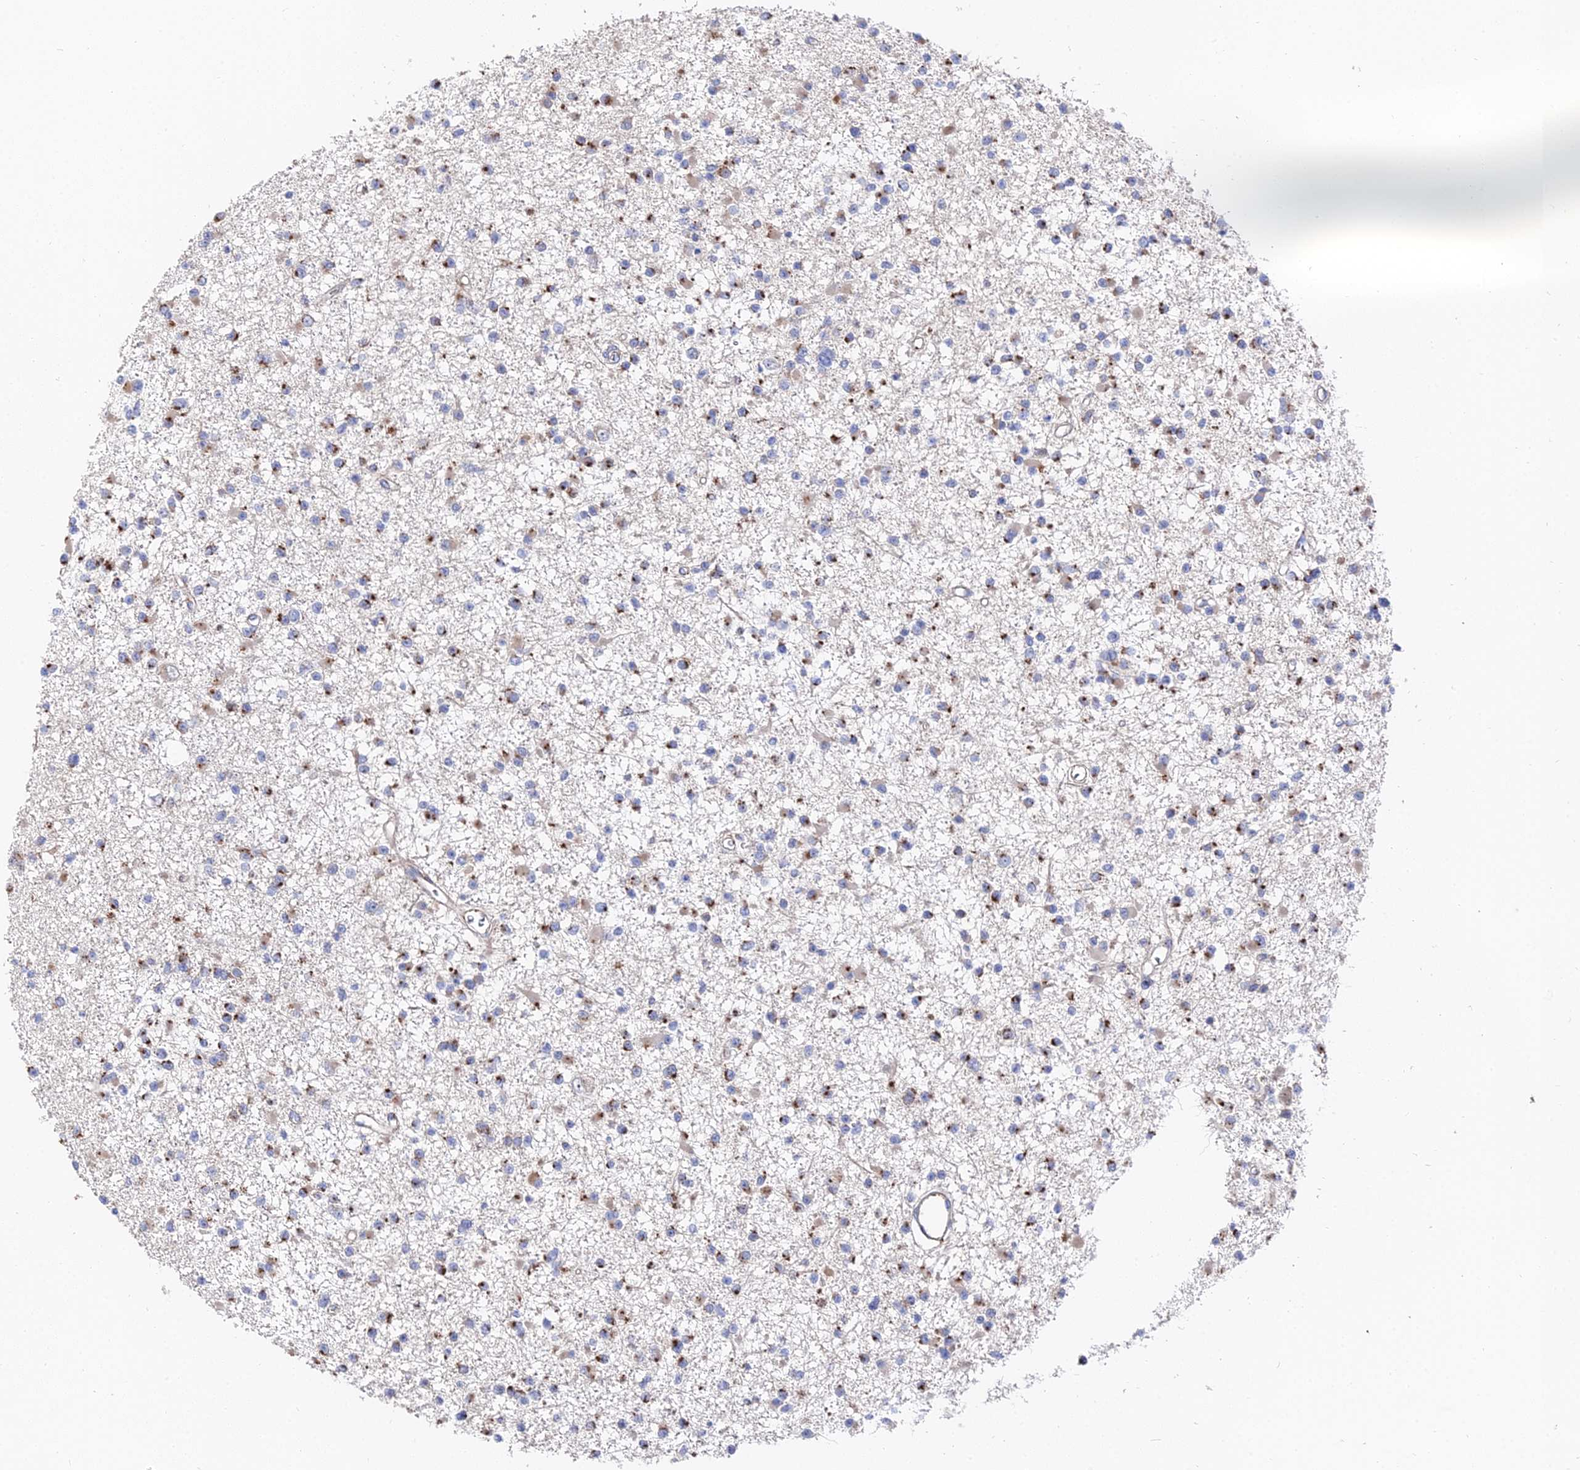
{"staining": {"intensity": "moderate", "quantity": "25%-75%", "location": "cytoplasmic/membranous"}, "tissue": "glioma", "cell_type": "Tumor cells", "image_type": "cancer", "snomed": [{"axis": "morphology", "description": "Glioma, malignant, Low grade"}, {"axis": "topography", "description": "Brain"}], "caption": "Brown immunohistochemical staining in glioma reveals moderate cytoplasmic/membranous positivity in about 25%-75% of tumor cells. Immunohistochemistry (ihc) stains the protein in brown and the nuclei are stained blue.", "gene": "BORCS8", "patient": {"sex": "female", "age": 22}}